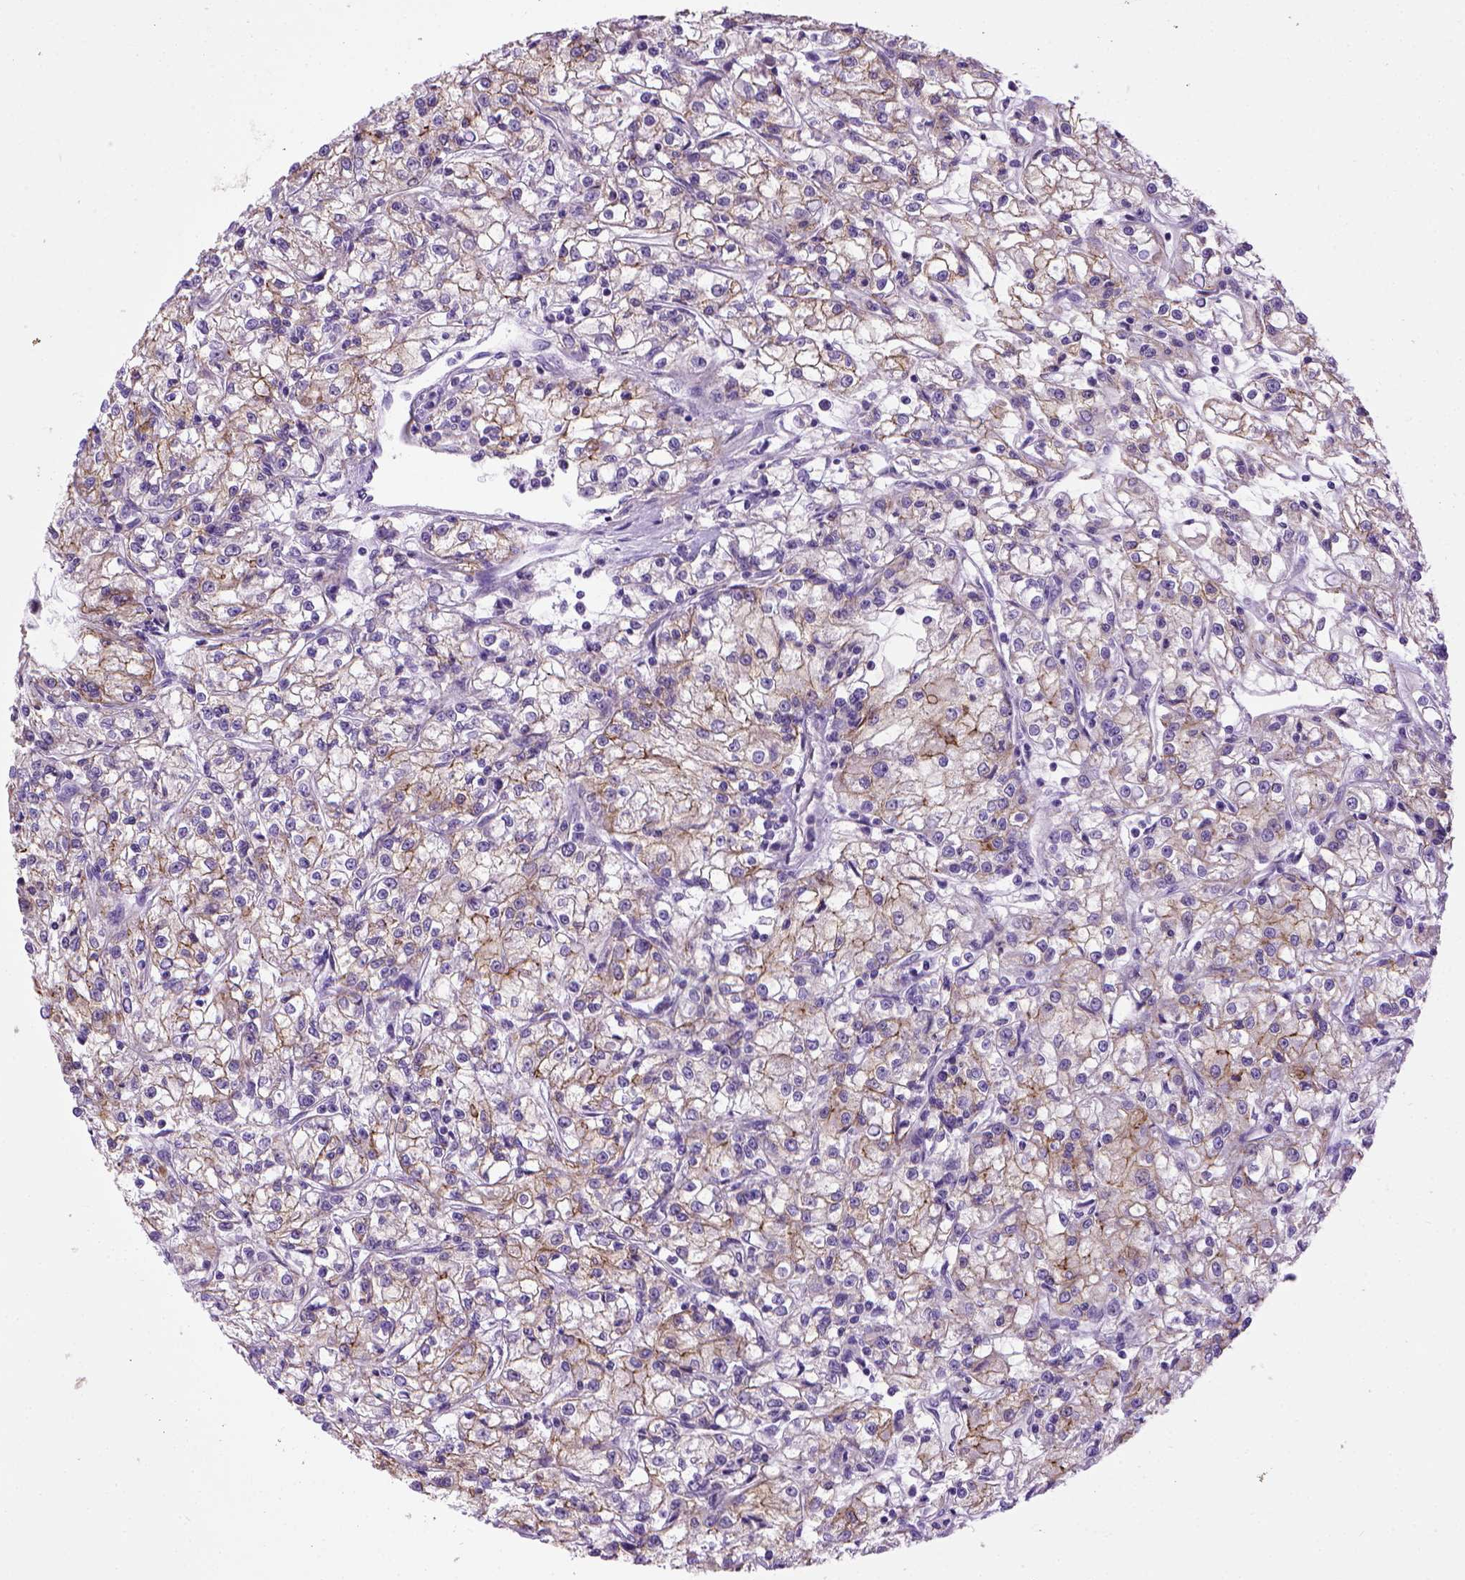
{"staining": {"intensity": "moderate", "quantity": "<25%", "location": "cytoplasmic/membranous"}, "tissue": "renal cancer", "cell_type": "Tumor cells", "image_type": "cancer", "snomed": [{"axis": "morphology", "description": "Adenocarcinoma, NOS"}, {"axis": "topography", "description": "Kidney"}], "caption": "Moderate cytoplasmic/membranous expression for a protein is present in approximately <25% of tumor cells of renal cancer (adenocarcinoma) using IHC.", "gene": "CDH1", "patient": {"sex": "female", "age": 59}}